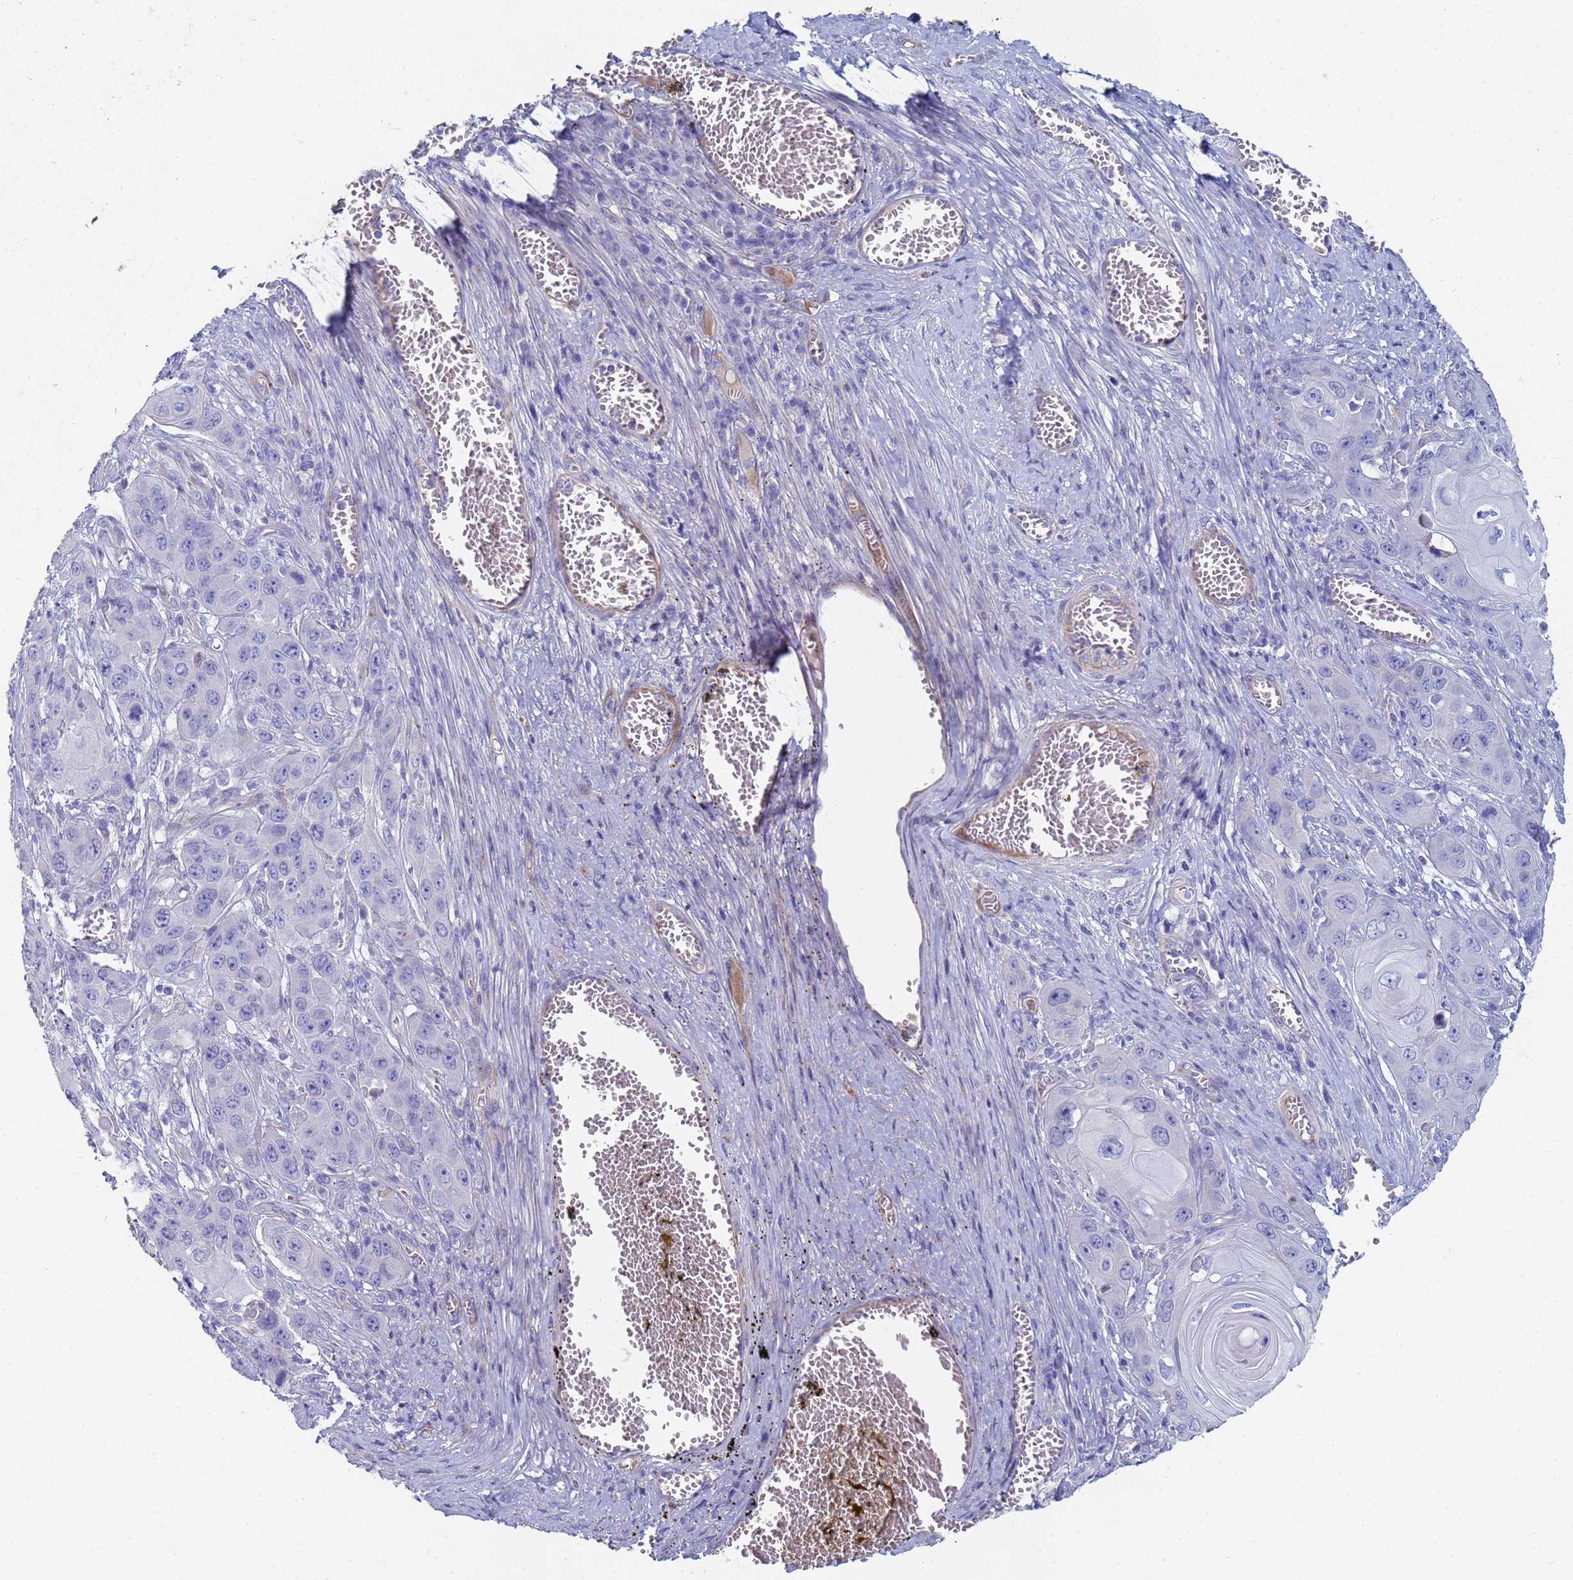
{"staining": {"intensity": "negative", "quantity": "none", "location": "none"}, "tissue": "skin cancer", "cell_type": "Tumor cells", "image_type": "cancer", "snomed": [{"axis": "morphology", "description": "Squamous cell carcinoma, NOS"}, {"axis": "topography", "description": "Skin"}], "caption": "Skin cancer (squamous cell carcinoma) was stained to show a protein in brown. There is no significant expression in tumor cells.", "gene": "ABCA8", "patient": {"sex": "male", "age": 55}}